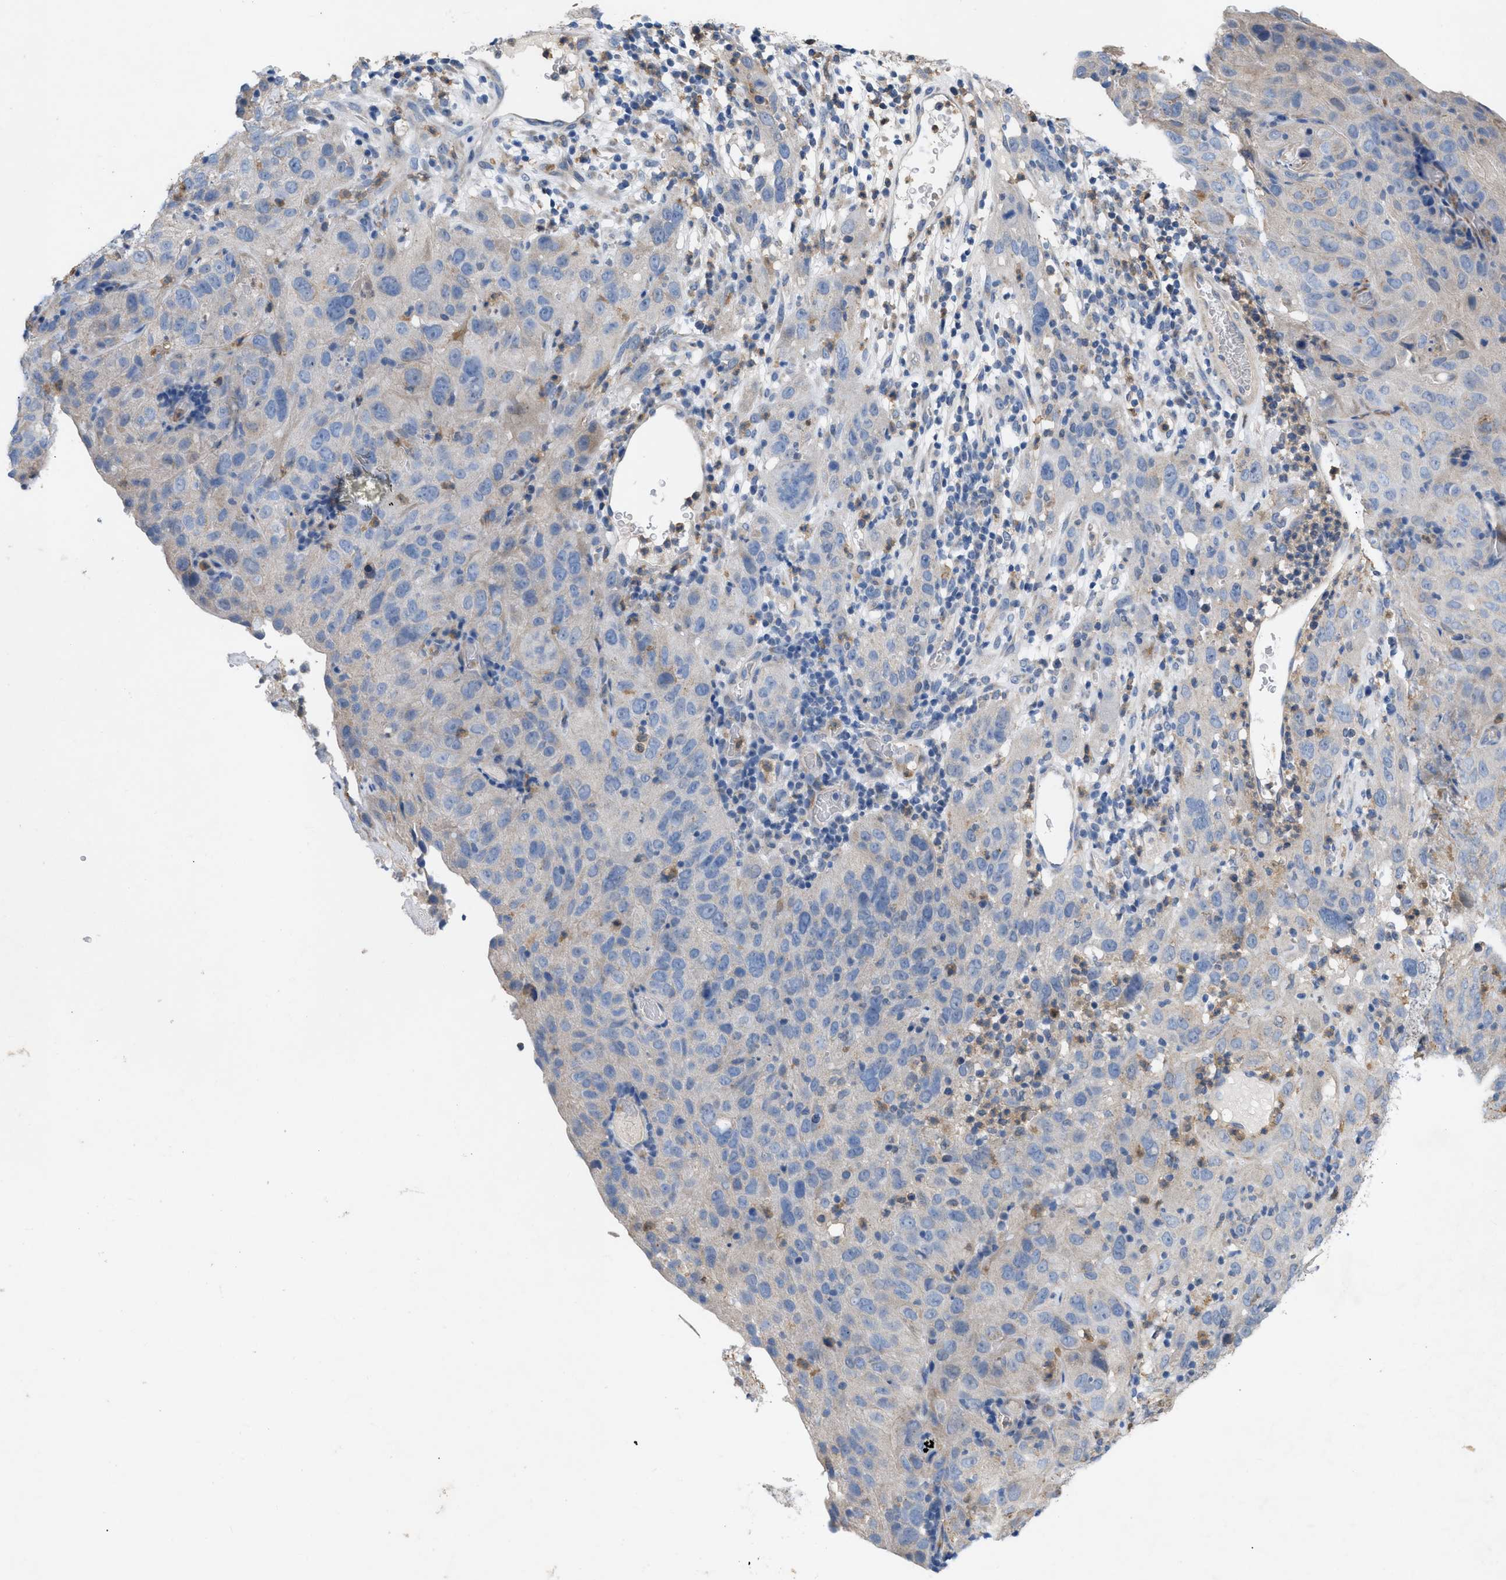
{"staining": {"intensity": "negative", "quantity": "none", "location": "none"}, "tissue": "cervical cancer", "cell_type": "Tumor cells", "image_type": "cancer", "snomed": [{"axis": "morphology", "description": "Squamous cell carcinoma, NOS"}, {"axis": "topography", "description": "Cervix"}], "caption": "A histopathology image of cervical cancer (squamous cell carcinoma) stained for a protein exhibits no brown staining in tumor cells. The staining was performed using DAB (3,3'-diaminobenzidine) to visualize the protein expression in brown, while the nuclei were stained in blue with hematoxylin (Magnification: 20x).", "gene": "PLPPR5", "patient": {"sex": "female", "age": 32}}